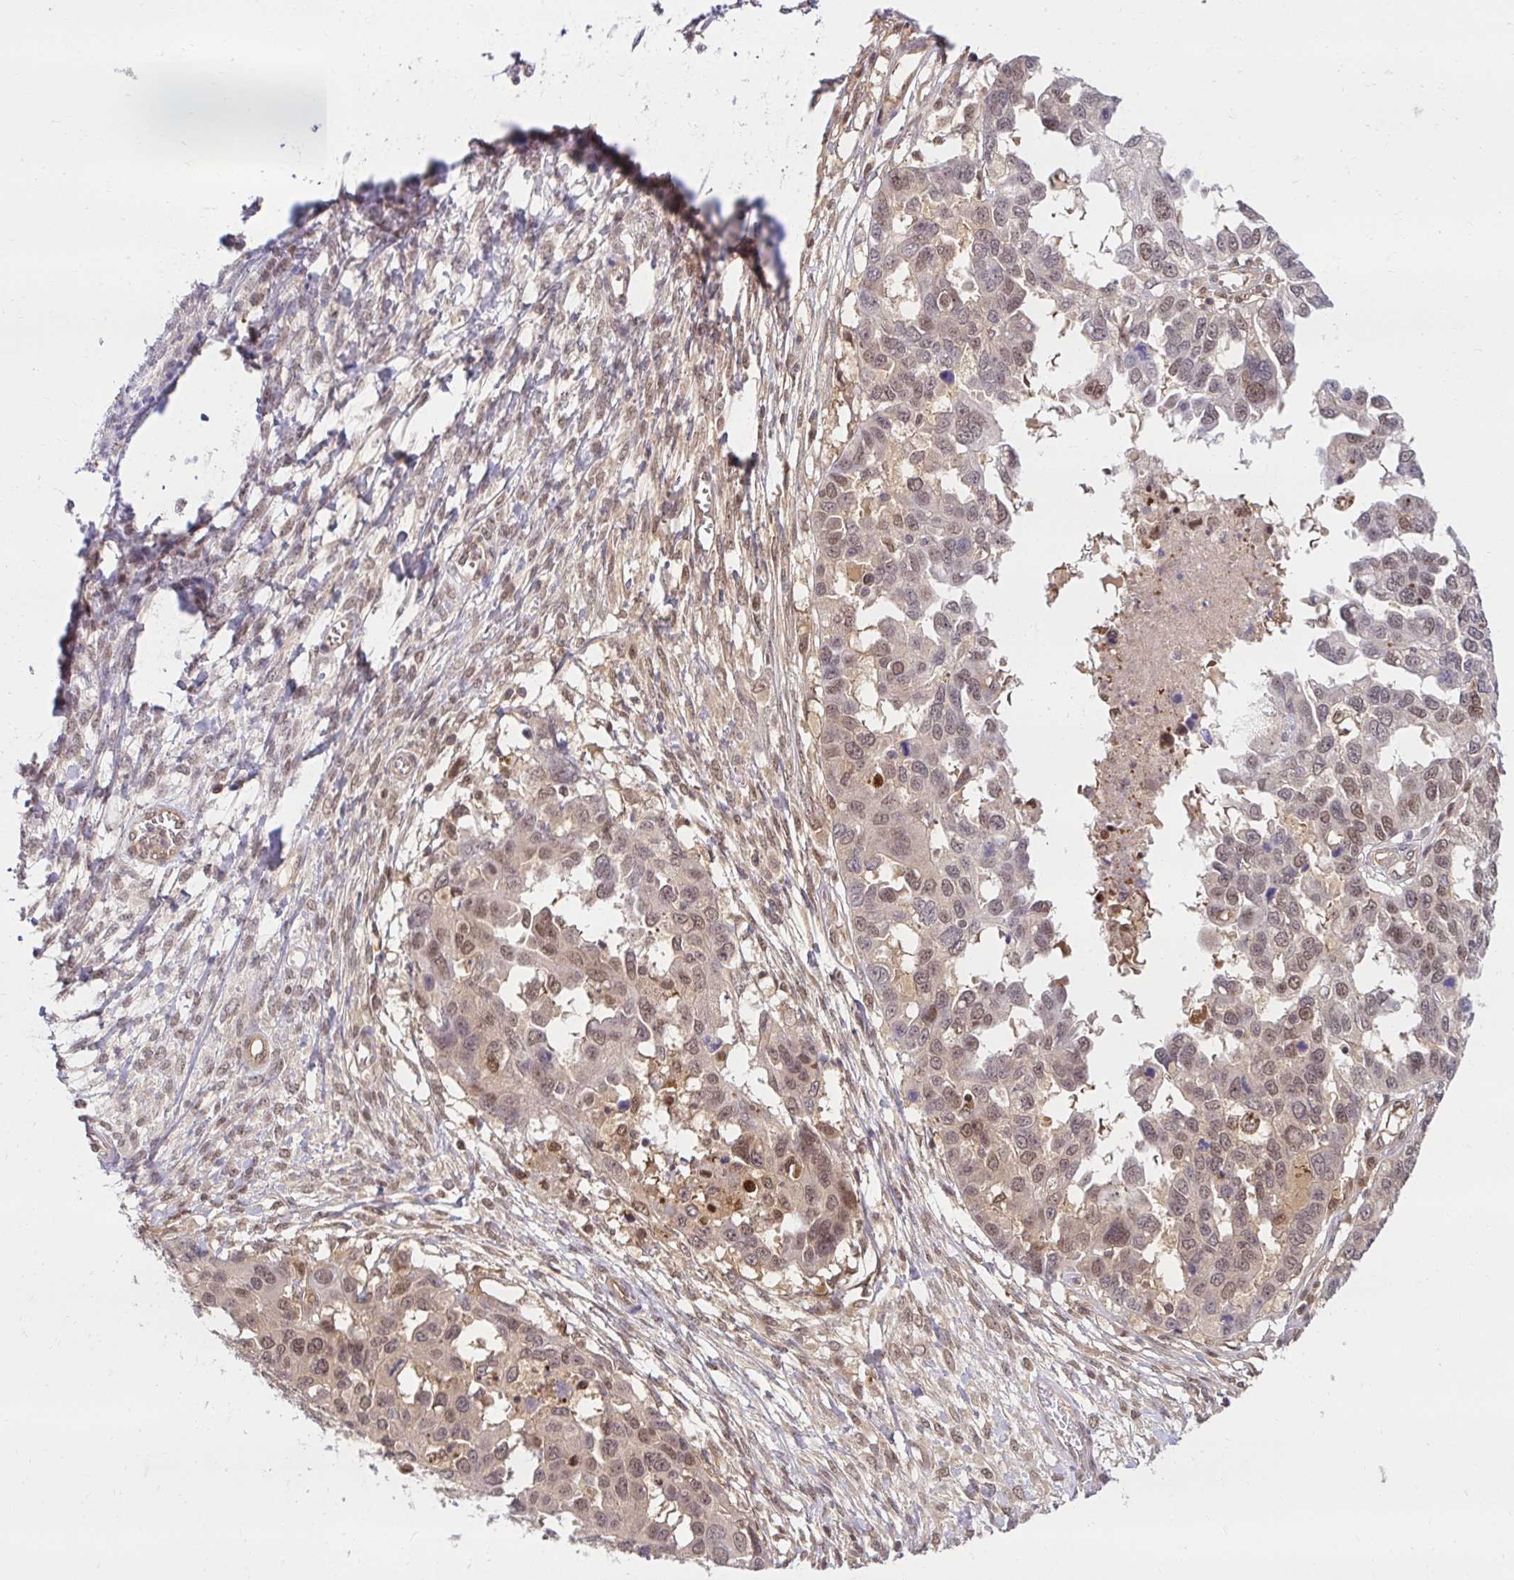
{"staining": {"intensity": "moderate", "quantity": ">75%", "location": "cytoplasmic/membranous,nuclear"}, "tissue": "ovarian cancer", "cell_type": "Tumor cells", "image_type": "cancer", "snomed": [{"axis": "morphology", "description": "Cystadenocarcinoma, serous, NOS"}, {"axis": "topography", "description": "Ovary"}], "caption": "A medium amount of moderate cytoplasmic/membranous and nuclear positivity is appreciated in about >75% of tumor cells in ovarian serous cystadenocarcinoma tissue.", "gene": "PSMA4", "patient": {"sex": "female", "age": 53}}